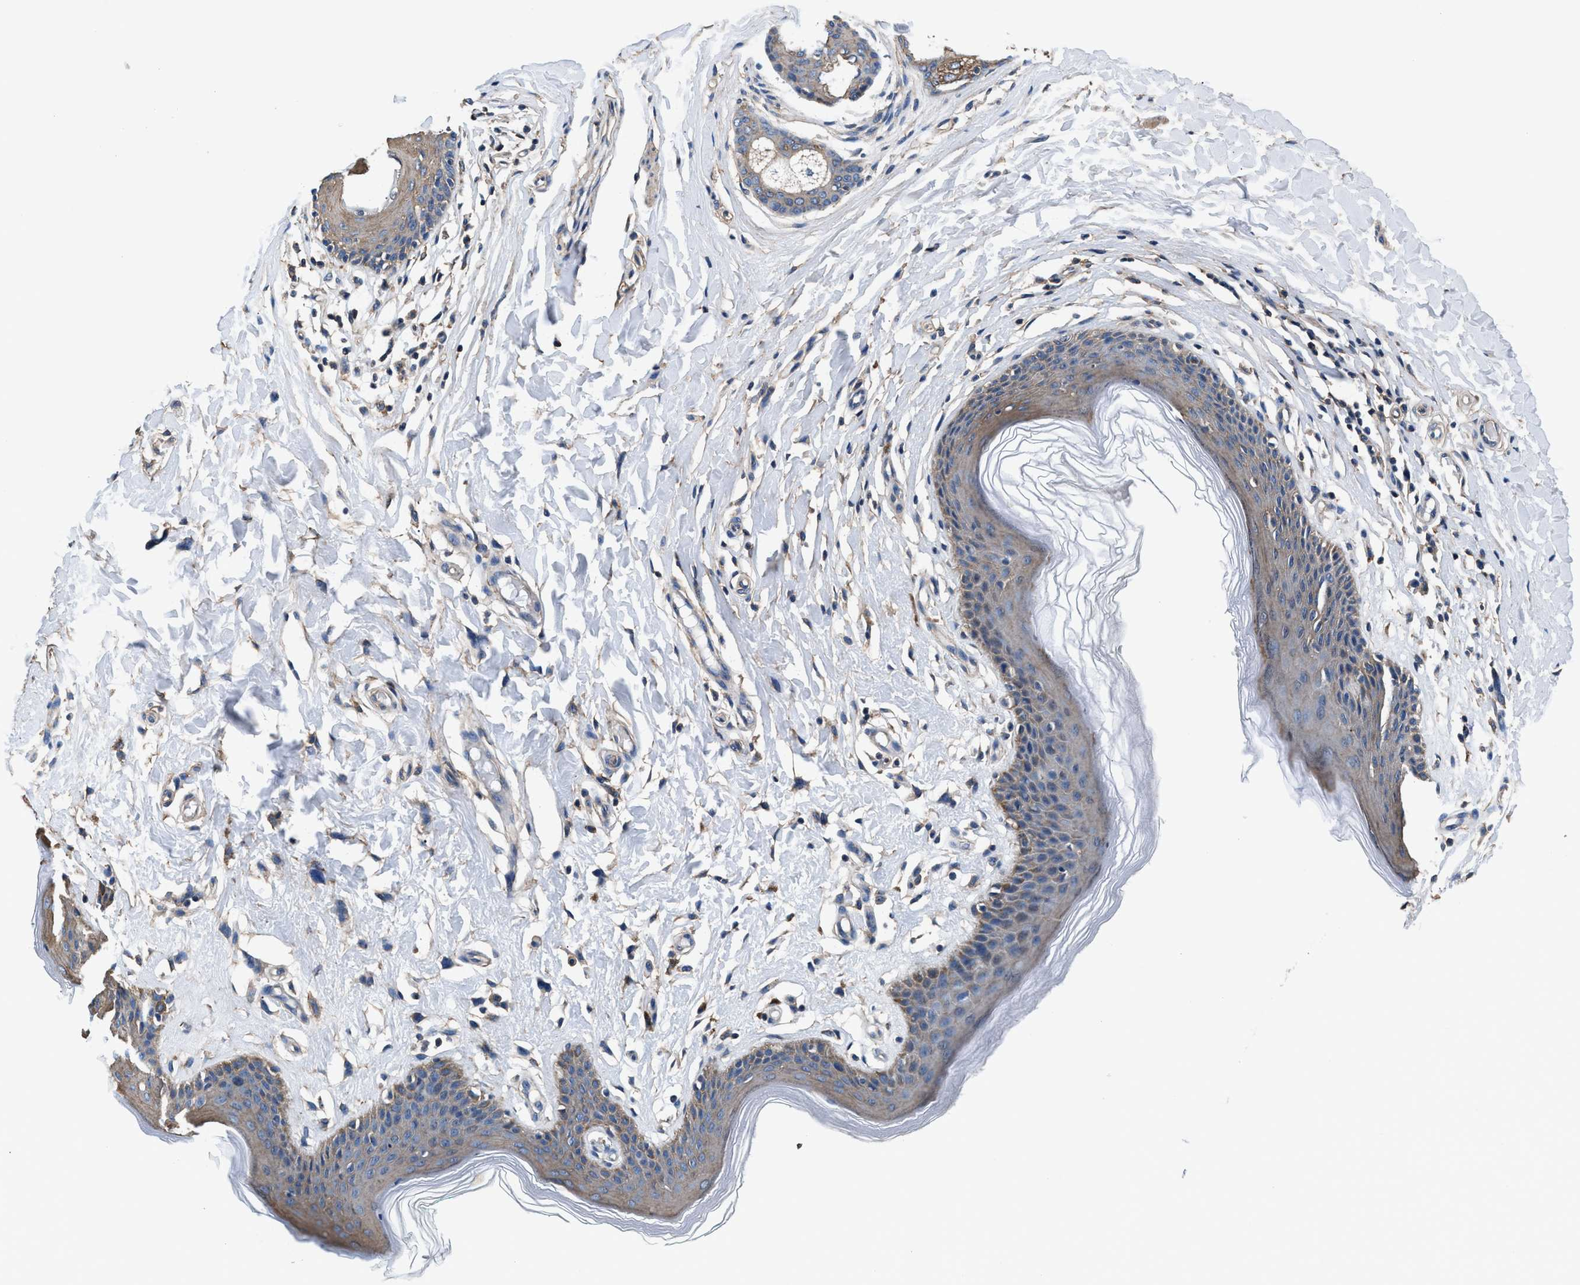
{"staining": {"intensity": "moderate", "quantity": "<25%", "location": "cytoplasmic/membranous"}, "tissue": "skin", "cell_type": "Epidermal cells", "image_type": "normal", "snomed": [{"axis": "morphology", "description": "Normal tissue, NOS"}, {"axis": "topography", "description": "Vulva"}], "caption": "IHC photomicrograph of benign skin: human skin stained using immunohistochemistry (IHC) shows low levels of moderate protein expression localized specifically in the cytoplasmic/membranous of epidermal cells, appearing as a cytoplasmic/membranous brown color.", "gene": "NKTR", "patient": {"sex": "female", "age": 66}}